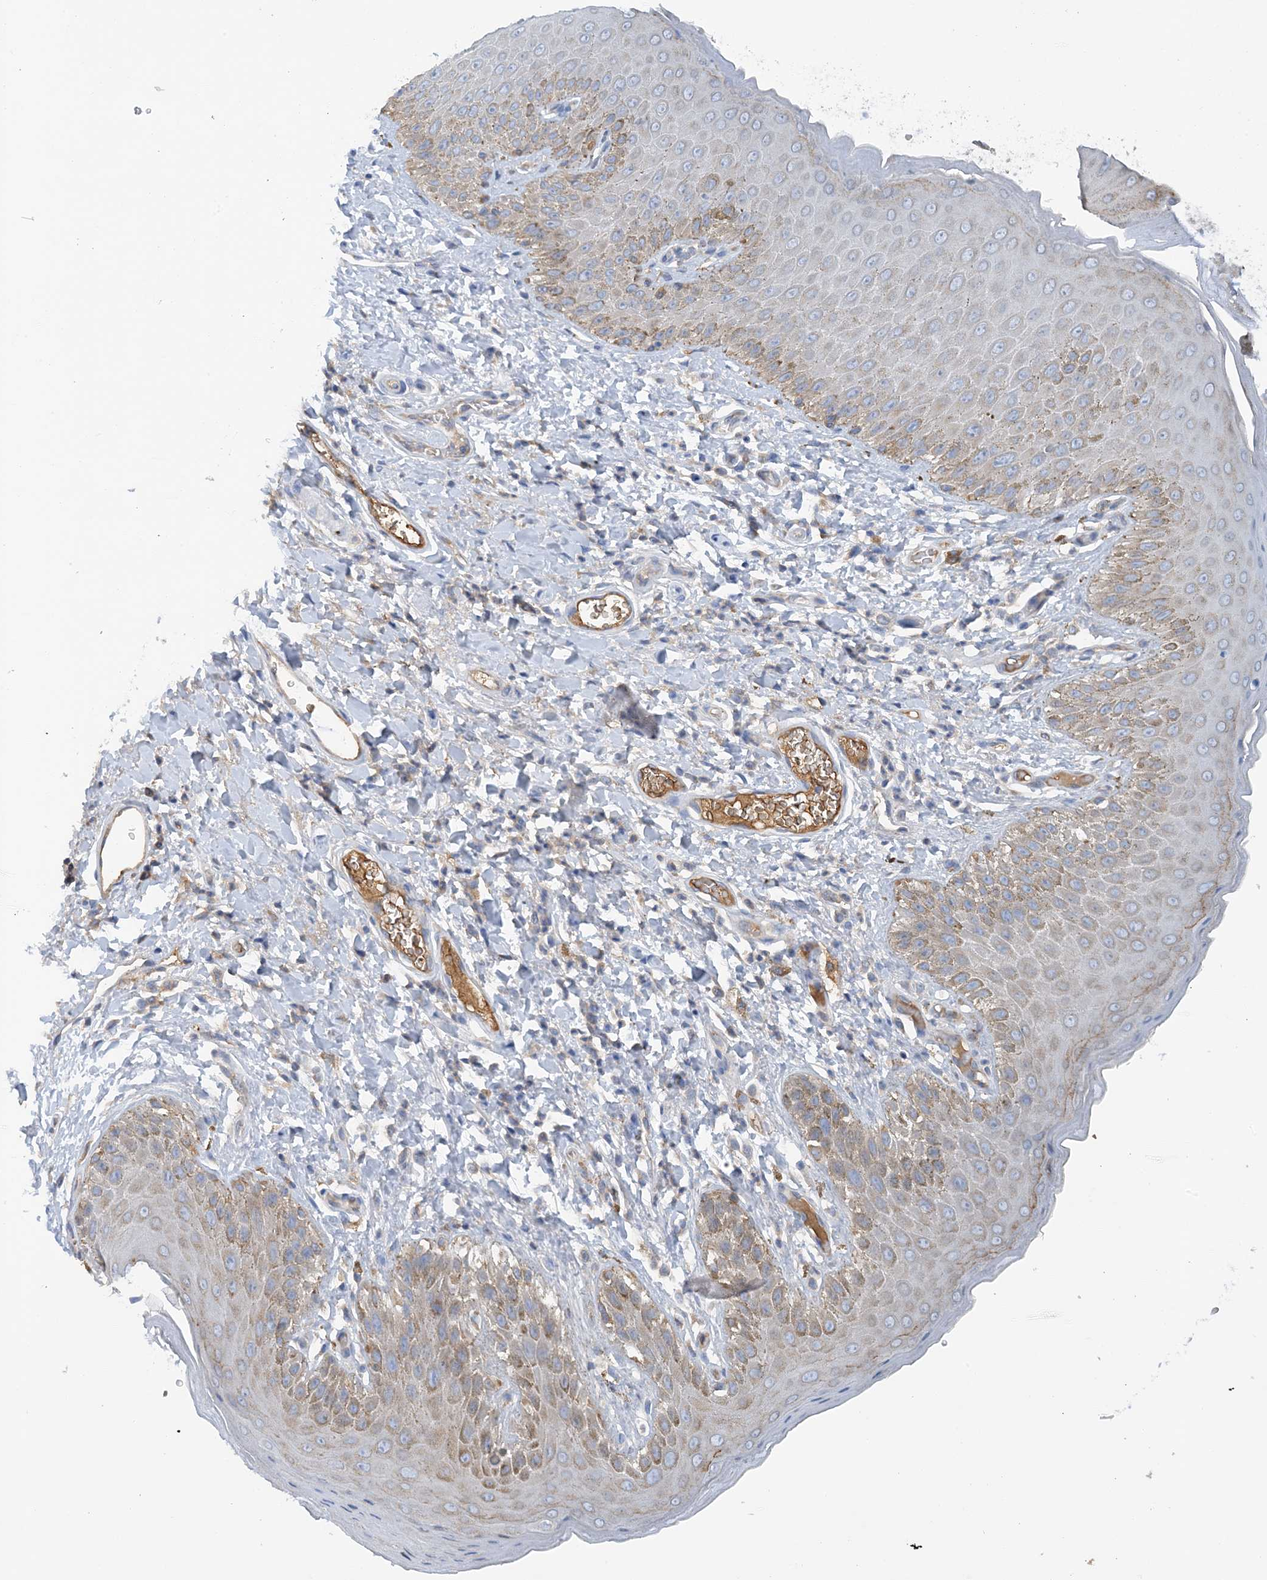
{"staining": {"intensity": "weak", "quantity": "25%-75%", "location": "cytoplasmic/membranous"}, "tissue": "skin", "cell_type": "Epidermal cells", "image_type": "normal", "snomed": [{"axis": "morphology", "description": "Normal tissue, NOS"}, {"axis": "topography", "description": "Anal"}], "caption": "Weak cytoplasmic/membranous protein positivity is appreciated in about 25%-75% of epidermal cells in skin. (DAB (3,3'-diaminobenzidine) IHC with brightfield microscopy, high magnification).", "gene": "SLC5A11", "patient": {"sex": "male", "age": 44}}